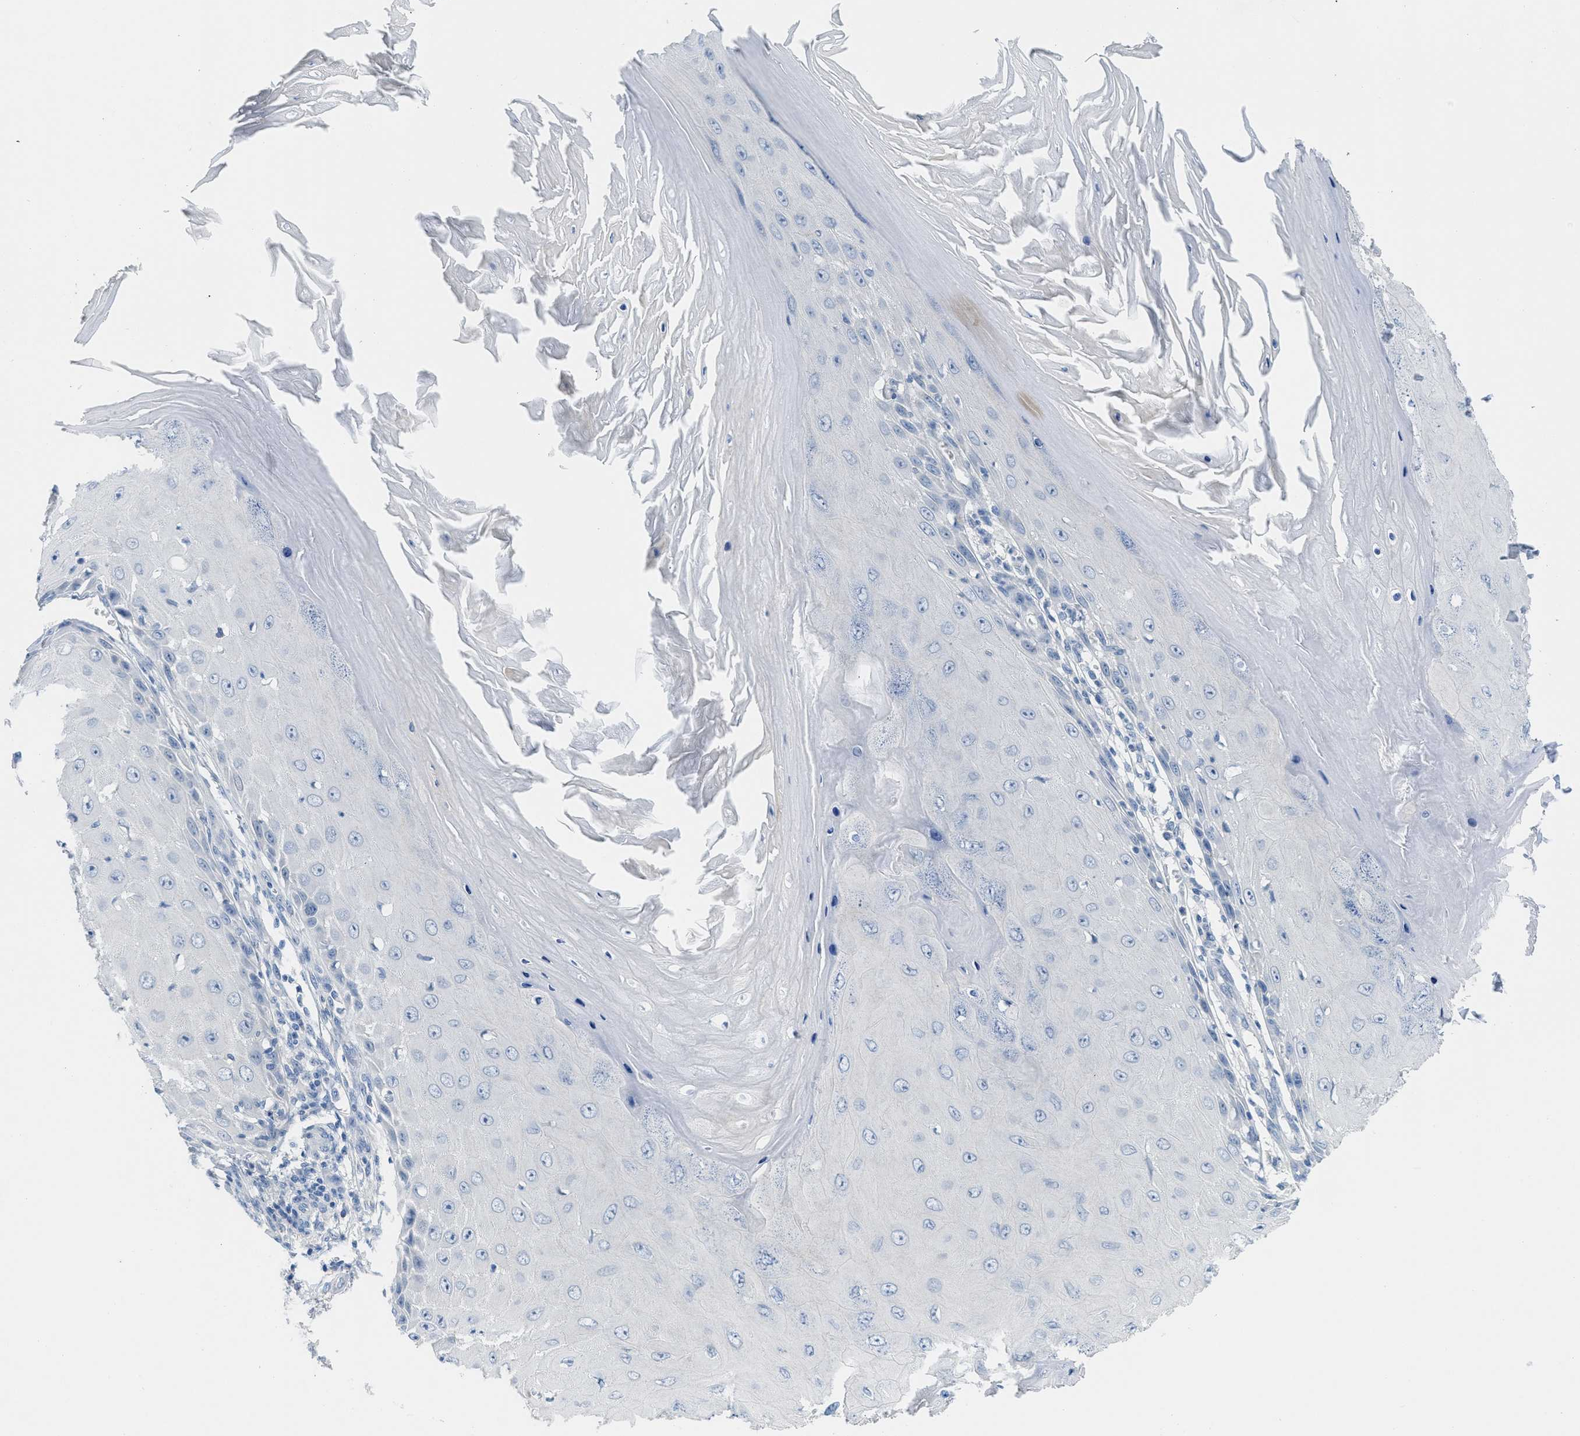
{"staining": {"intensity": "negative", "quantity": "none", "location": "none"}, "tissue": "skin cancer", "cell_type": "Tumor cells", "image_type": "cancer", "snomed": [{"axis": "morphology", "description": "Squamous cell carcinoma, NOS"}, {"axis": "topography", "description": "Skin"}], "caption": "There is no significant staining in tumor cells of skin cancer (squamous cell carcinoma). (Immunohistochemistry (ihc), brightfield microscopy, high magnification).", "gene": "HSF2", "patient": {"sex": "female", "age": 73}}